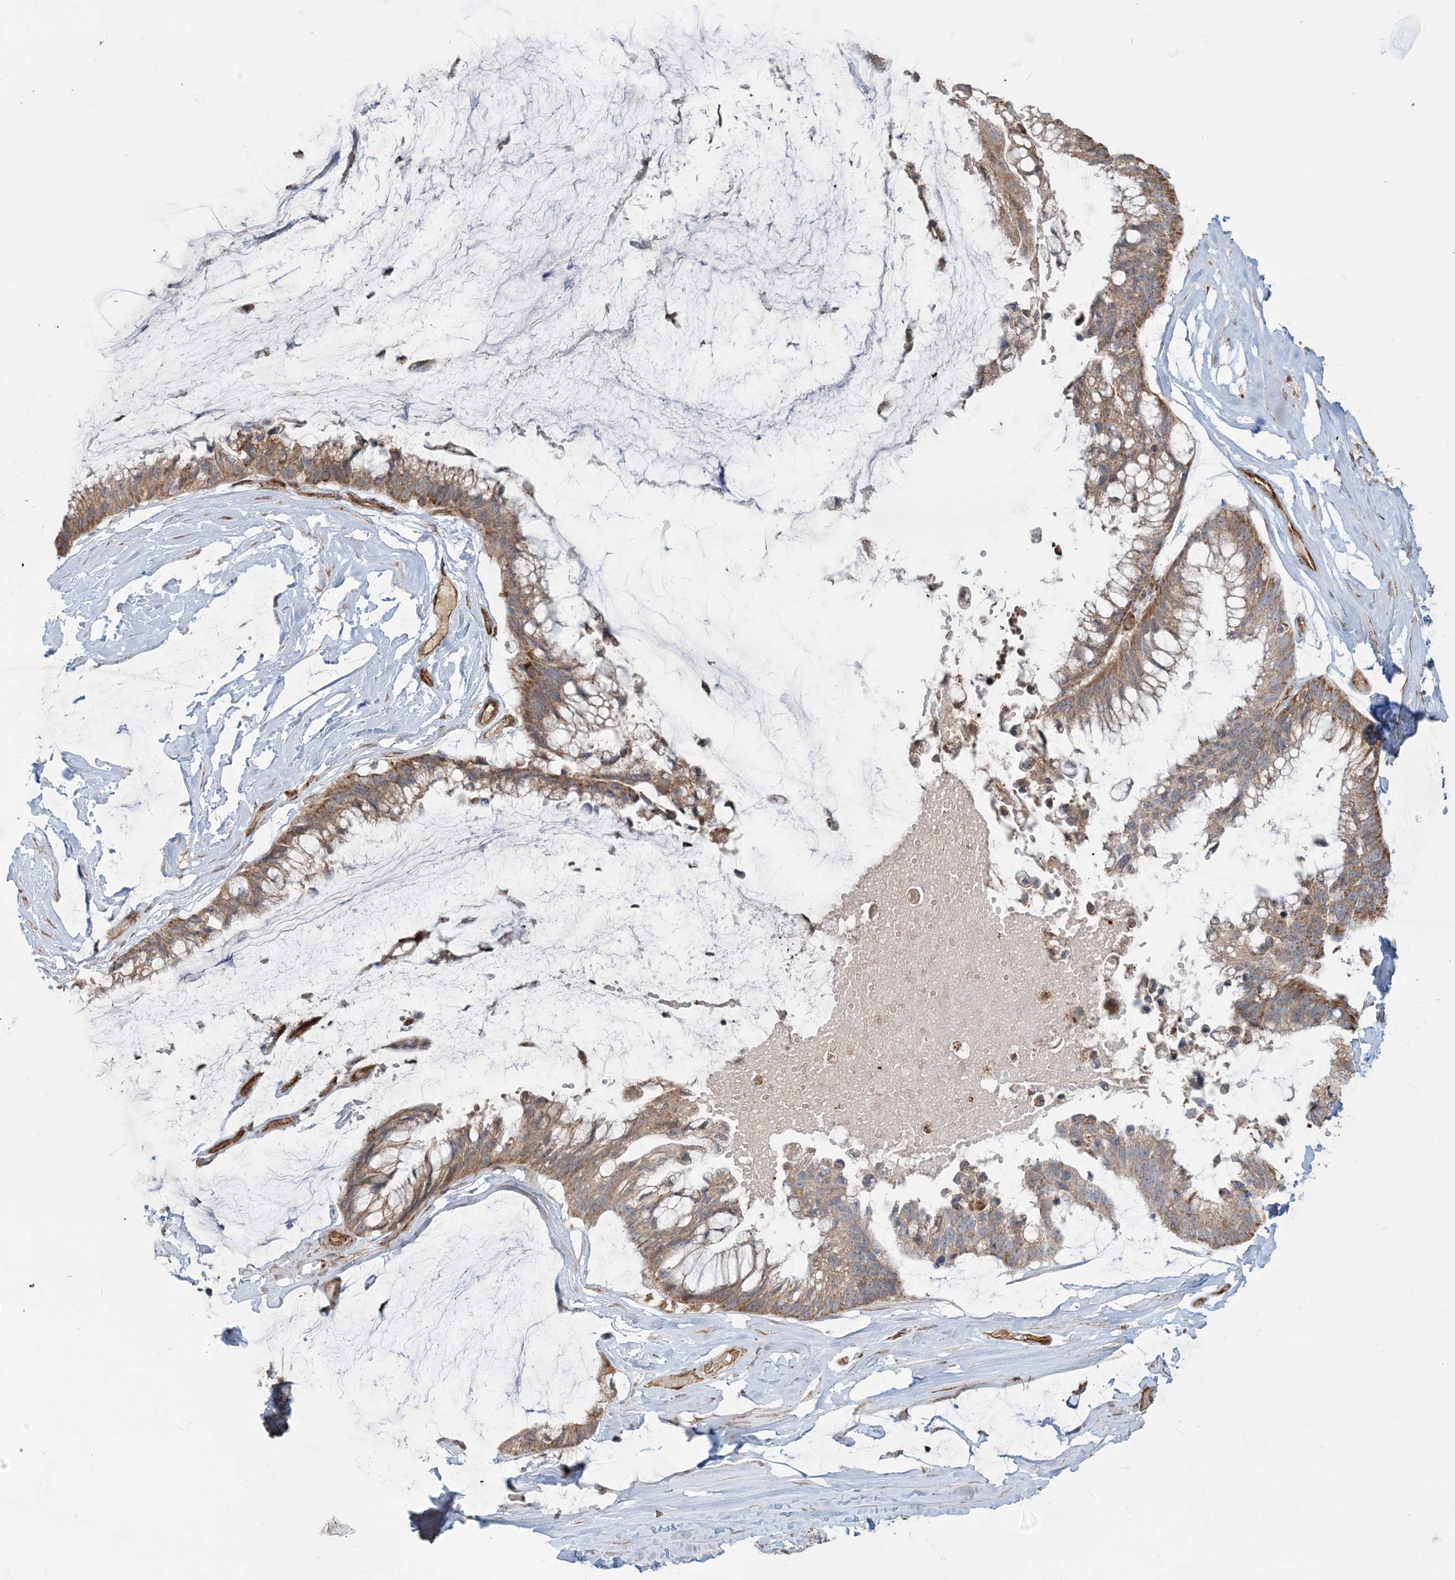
{"staining": {"intensity": "moderate", "quantity": ">75%", "location": "cytoplasmic/membranous"}, "tissue": "ovarian cancer", "cell_type": "Tumor cells", "image_type": "cancer", "snomed": [{"axis": "morphology", "description": "Cystadenocarcinoma, mucinous, NOS"}, {"axis": "topography", "description": "Ovary"}], "caption": "Protein staining of ovarian cancer tissue exhibits moderate cytoplasmic/membranous positivity in approximately >75% of tumor cells. (DAB (3,3'-diaminobenzidine) IHC with brightfield microscopy, high magnification).", "gene": "PPM1F", "patient": {"sex": "female", "age": 39}}